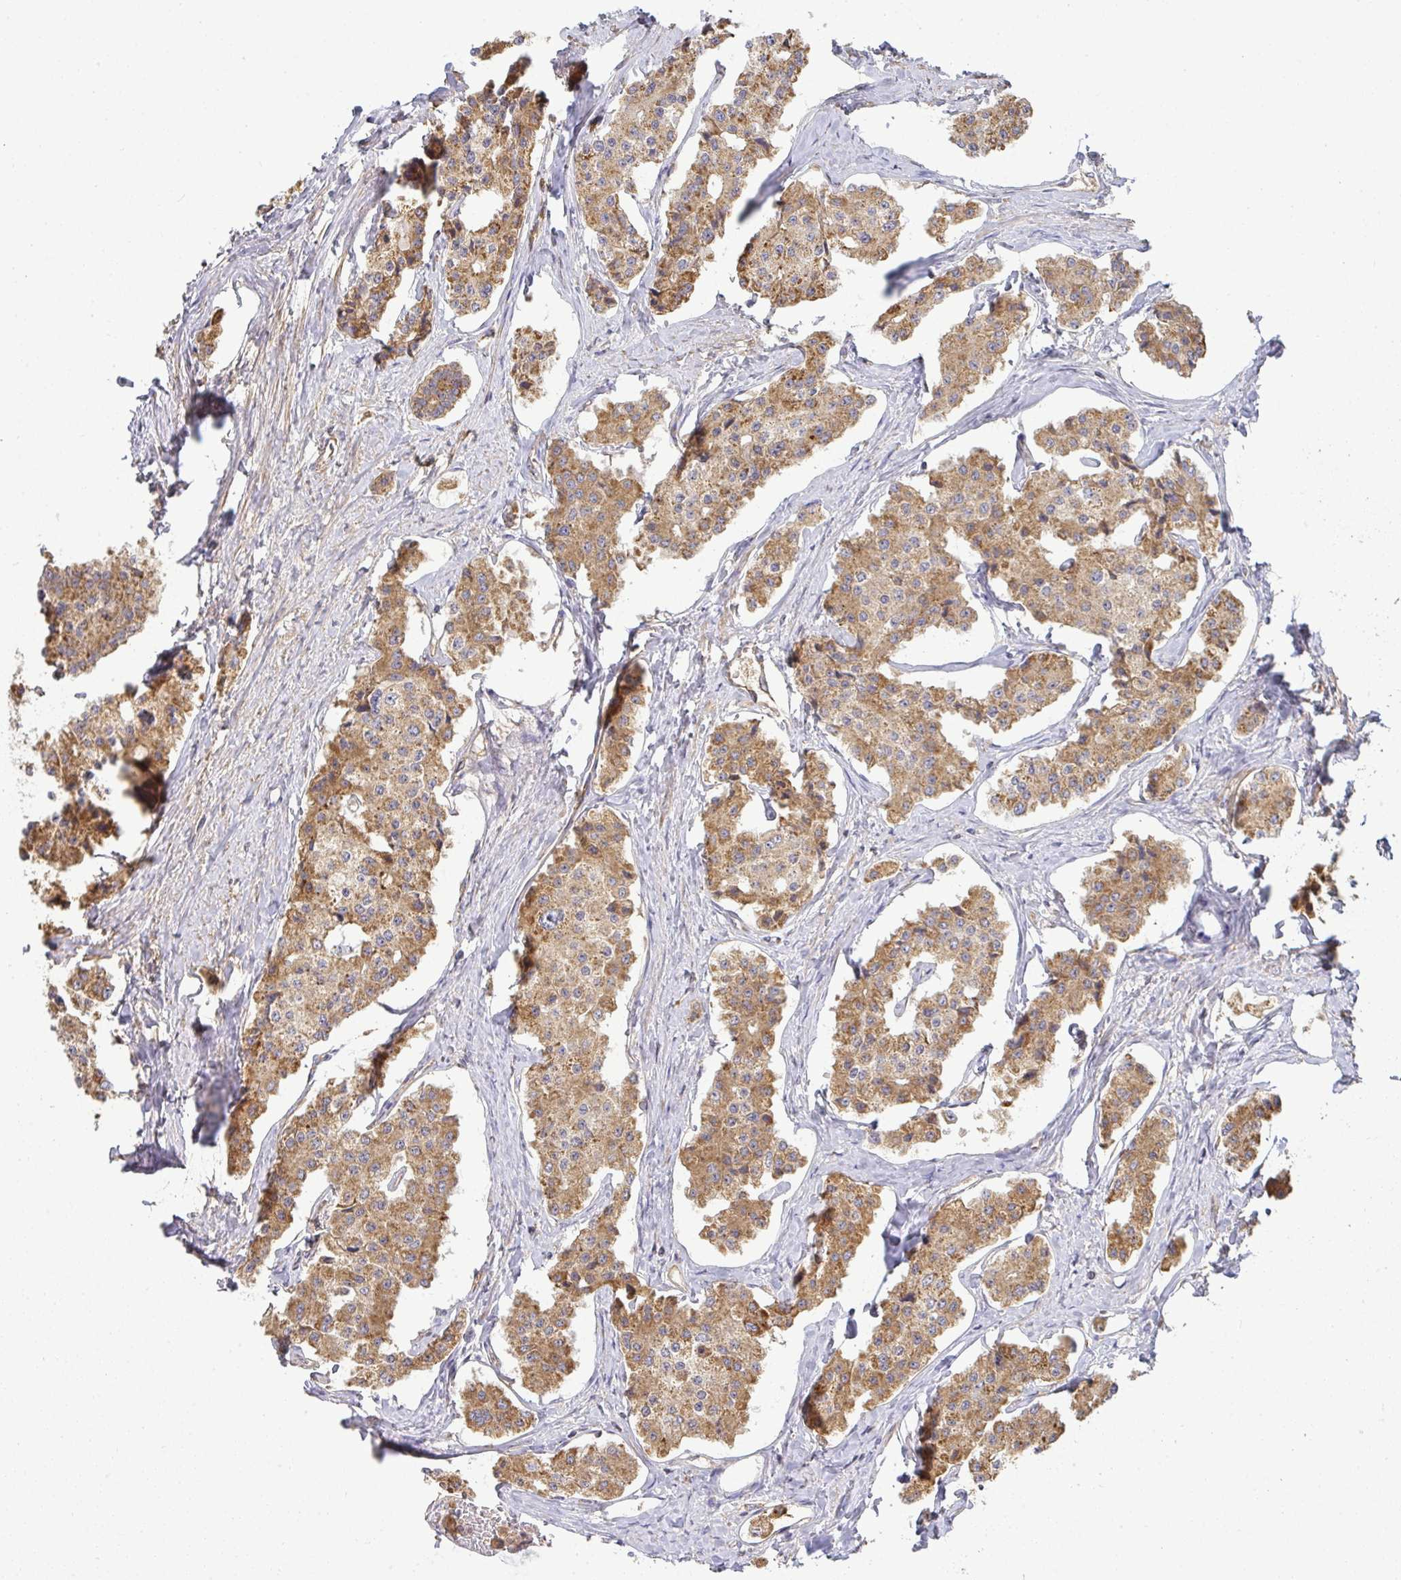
{"staining": {"intensity": "moderate", "quantity": ">75%", "location": "cytoplasmic/membranous"}, "tissue": "carcinoid", "cell_type": "Tumor cells", "image_type": "cancer", "snomed": [{"axis": "morphology", "description": "Carcinoid, malignant, NOS"}, {"axis": "topography", "description": "Small intestine"}], "caption": "Moderate cytoplasmic/membranous positivity is seen in approximately >75% of tumor cells in carcinoid.", "gene": "B4GALT6", "patient": {"sex": "female", "age": 65}}